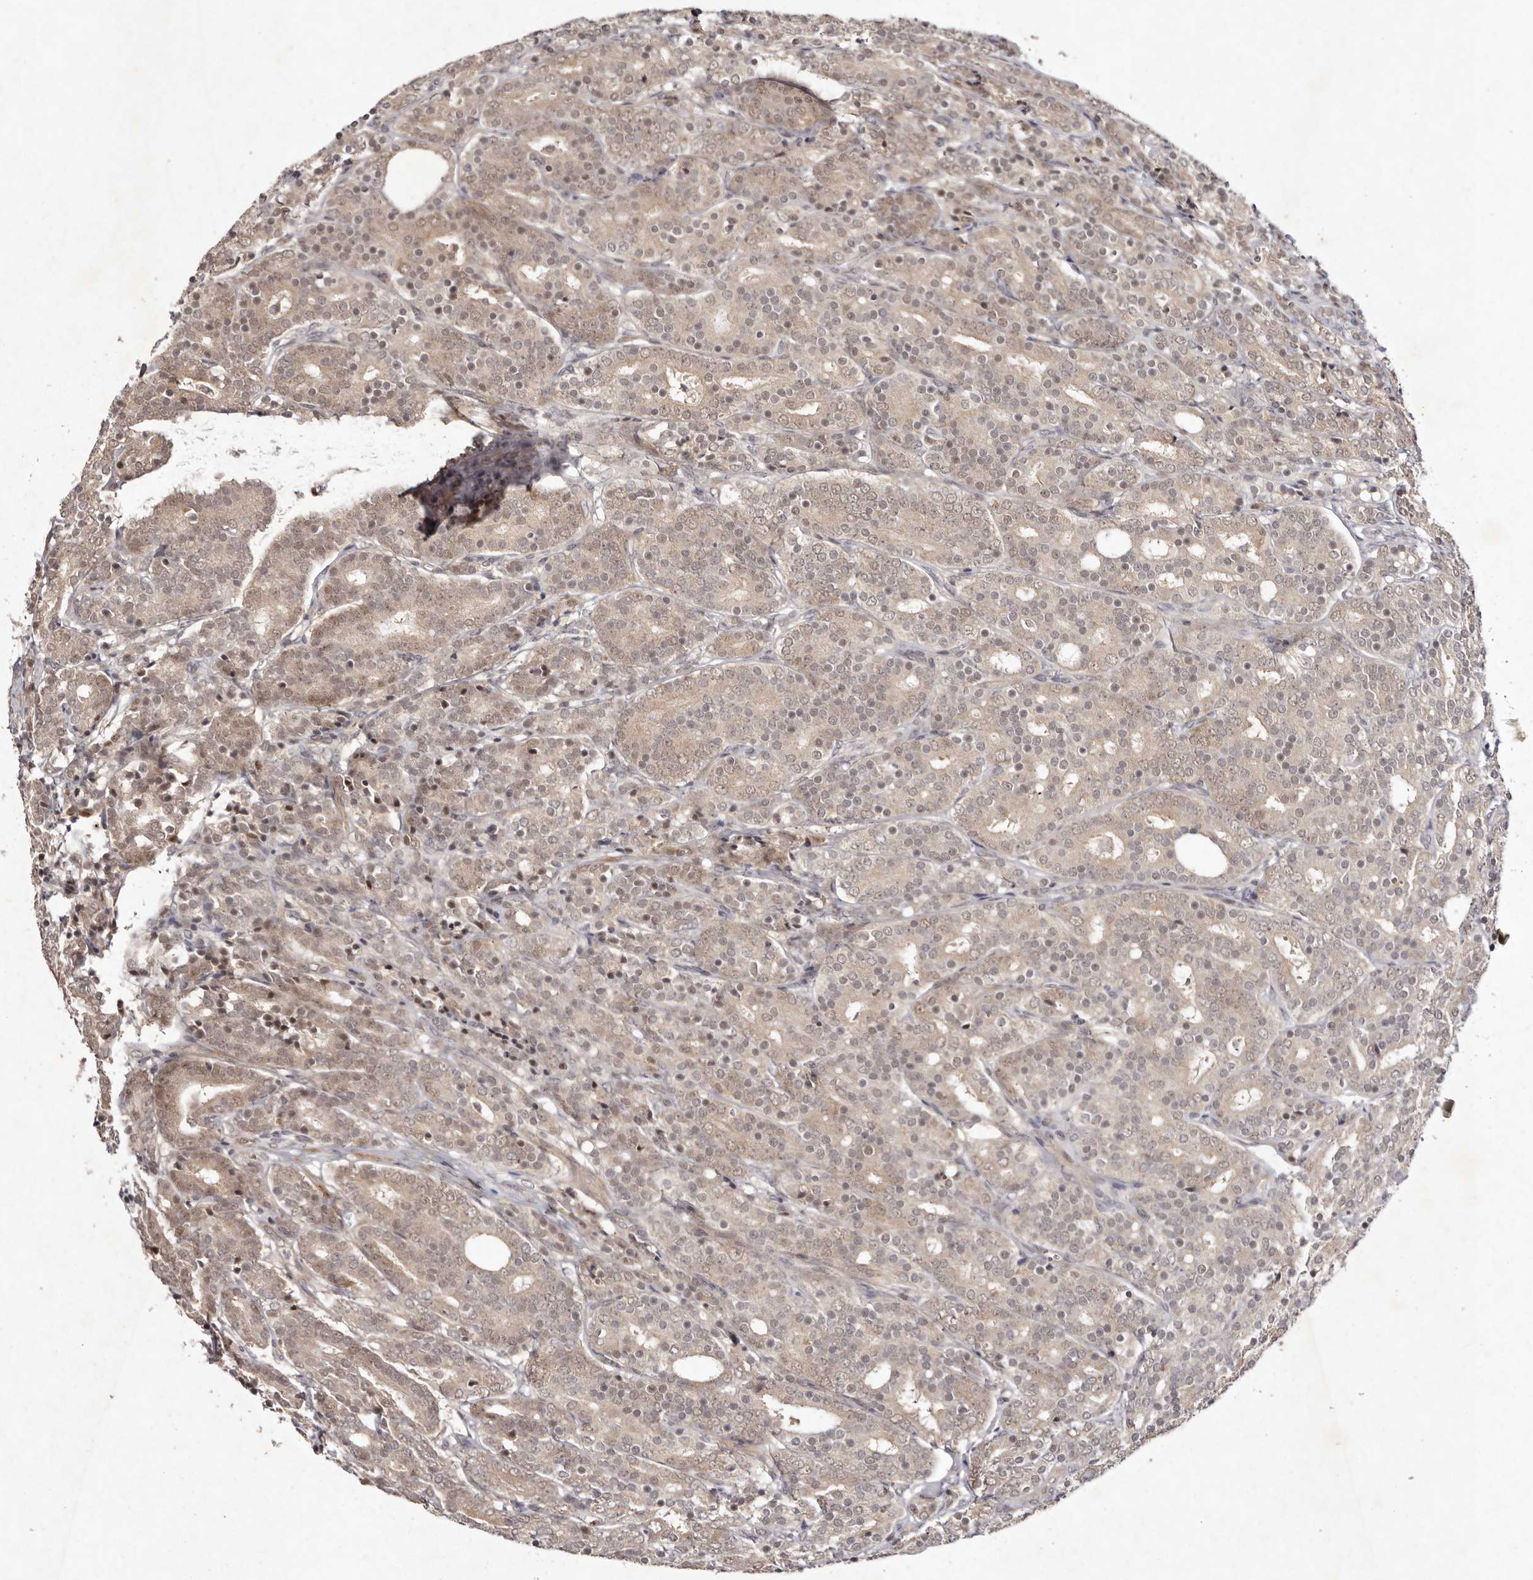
{"staining": {"intensity": "weak", "quantity": ">75%", "location": "cytoplasmic/membranous,nuclear"}, "tissue": "prostate cancer", "cell_type": "Tumor cells", "image_type": "cancer", "snomed": [{"axis": "morphology", "description": "Adenocarcinoma, High grade"}, {"axis": "topography", "description": "Prostate"}], "caption": "Immunohistochemical staining of human prostate cancer reveals low levels of weak cytoplasmic/membranous and nuclear protein staining in about >75% of tumor cells. The staining is performed using DAB brown chromogen to label protein expression. The nuclei are counter-stained blue using hematoxylin.", "gene": "BUD31", "patient": {"sex": "male", "age": 62}}